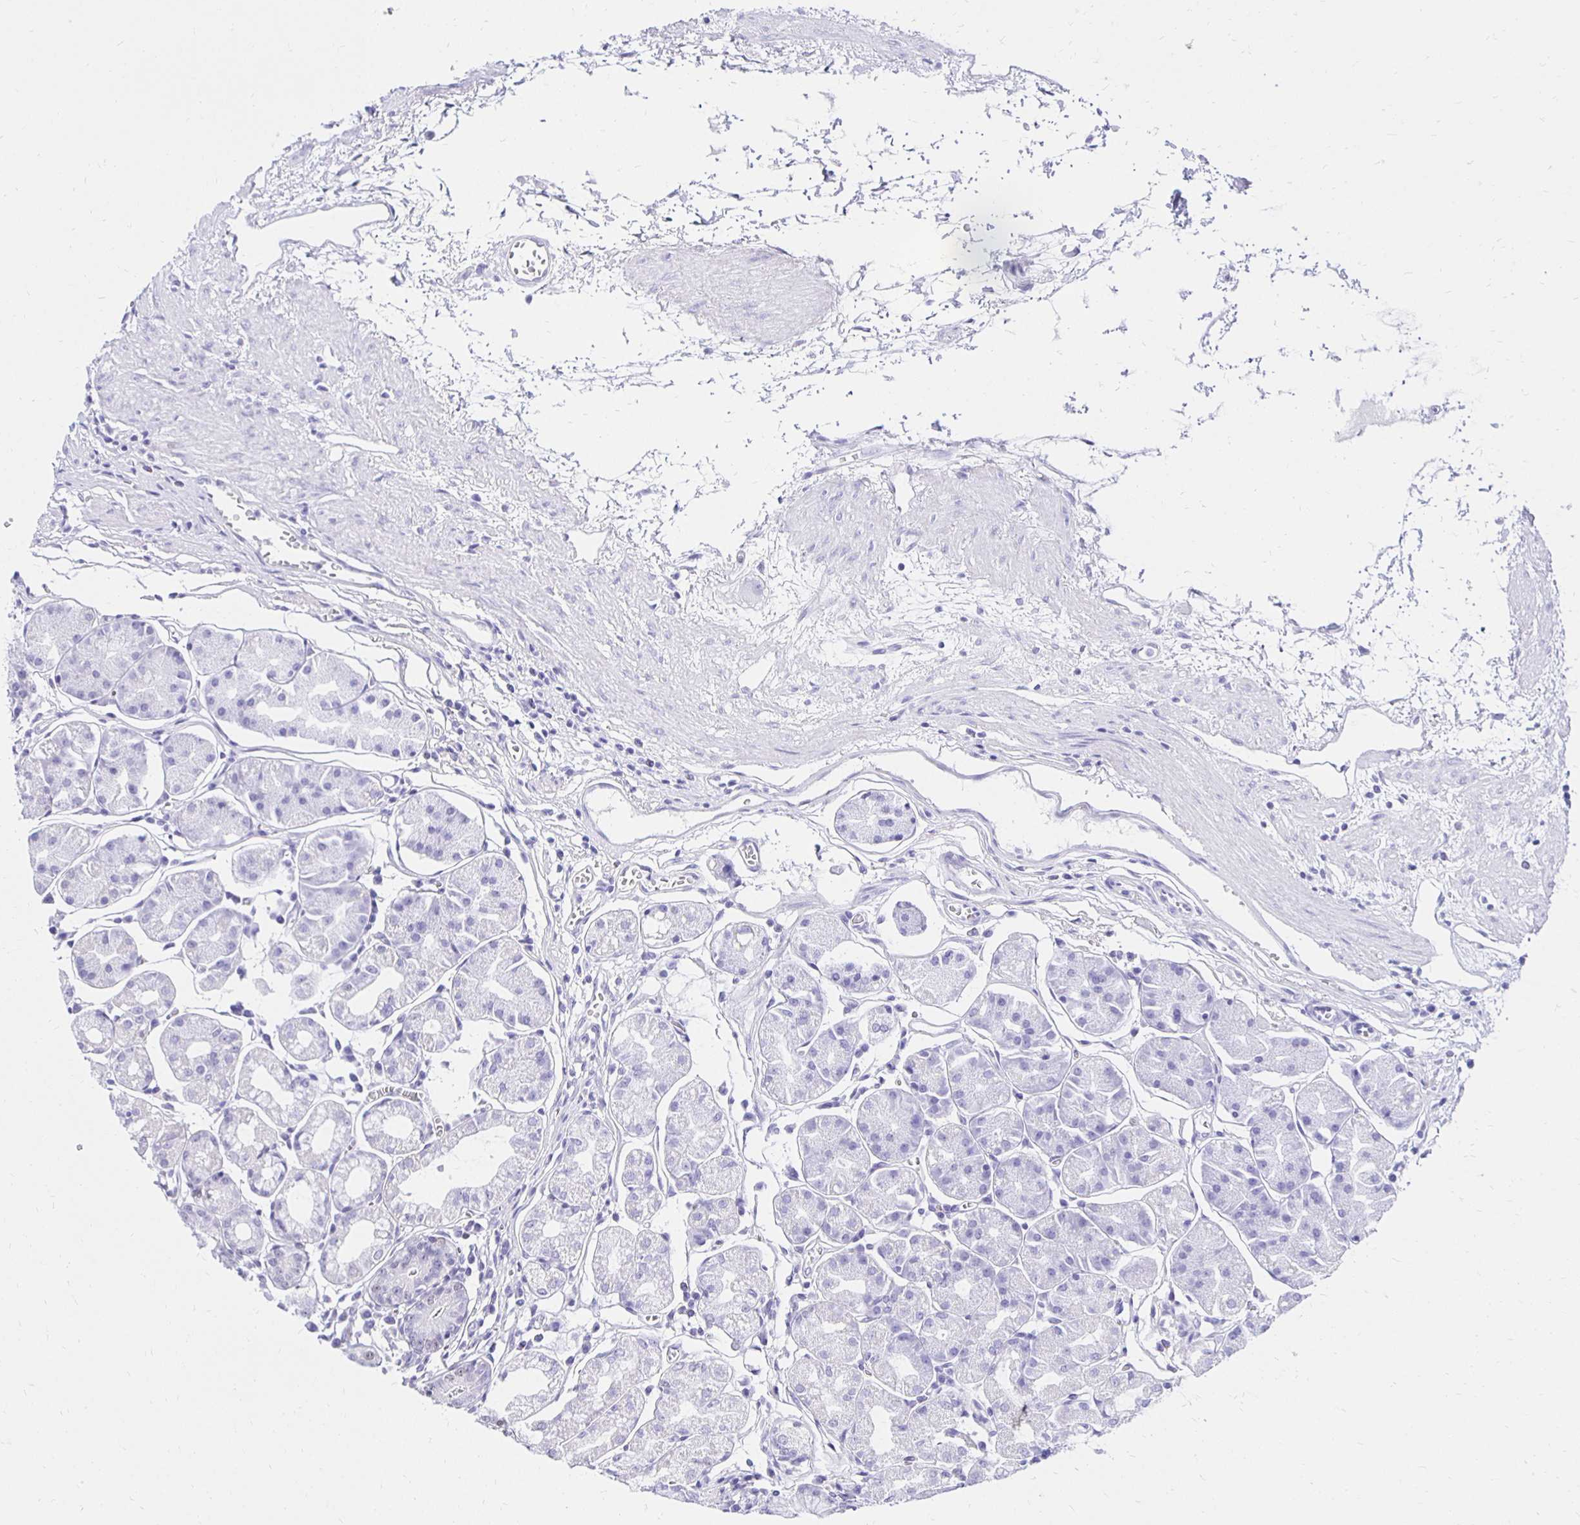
{"staining": {"intensity": "moderate", "quantity": "<25%", "location": "nuclear"}, "tissue": "stomach", "cell_type": "Glandular cells", "image_type": "normal", "snomed": [{"axis": "morphology", "description": "Normal tissue, NOS"}, {"axis": "topography", "description": "Stomach"}], "caption": "Benign stomach exhibits moderate nuclear staining in about <25% of glandular cells.", "gene": "ZNF579", "patient": {"sex": "male", "age": 55}}